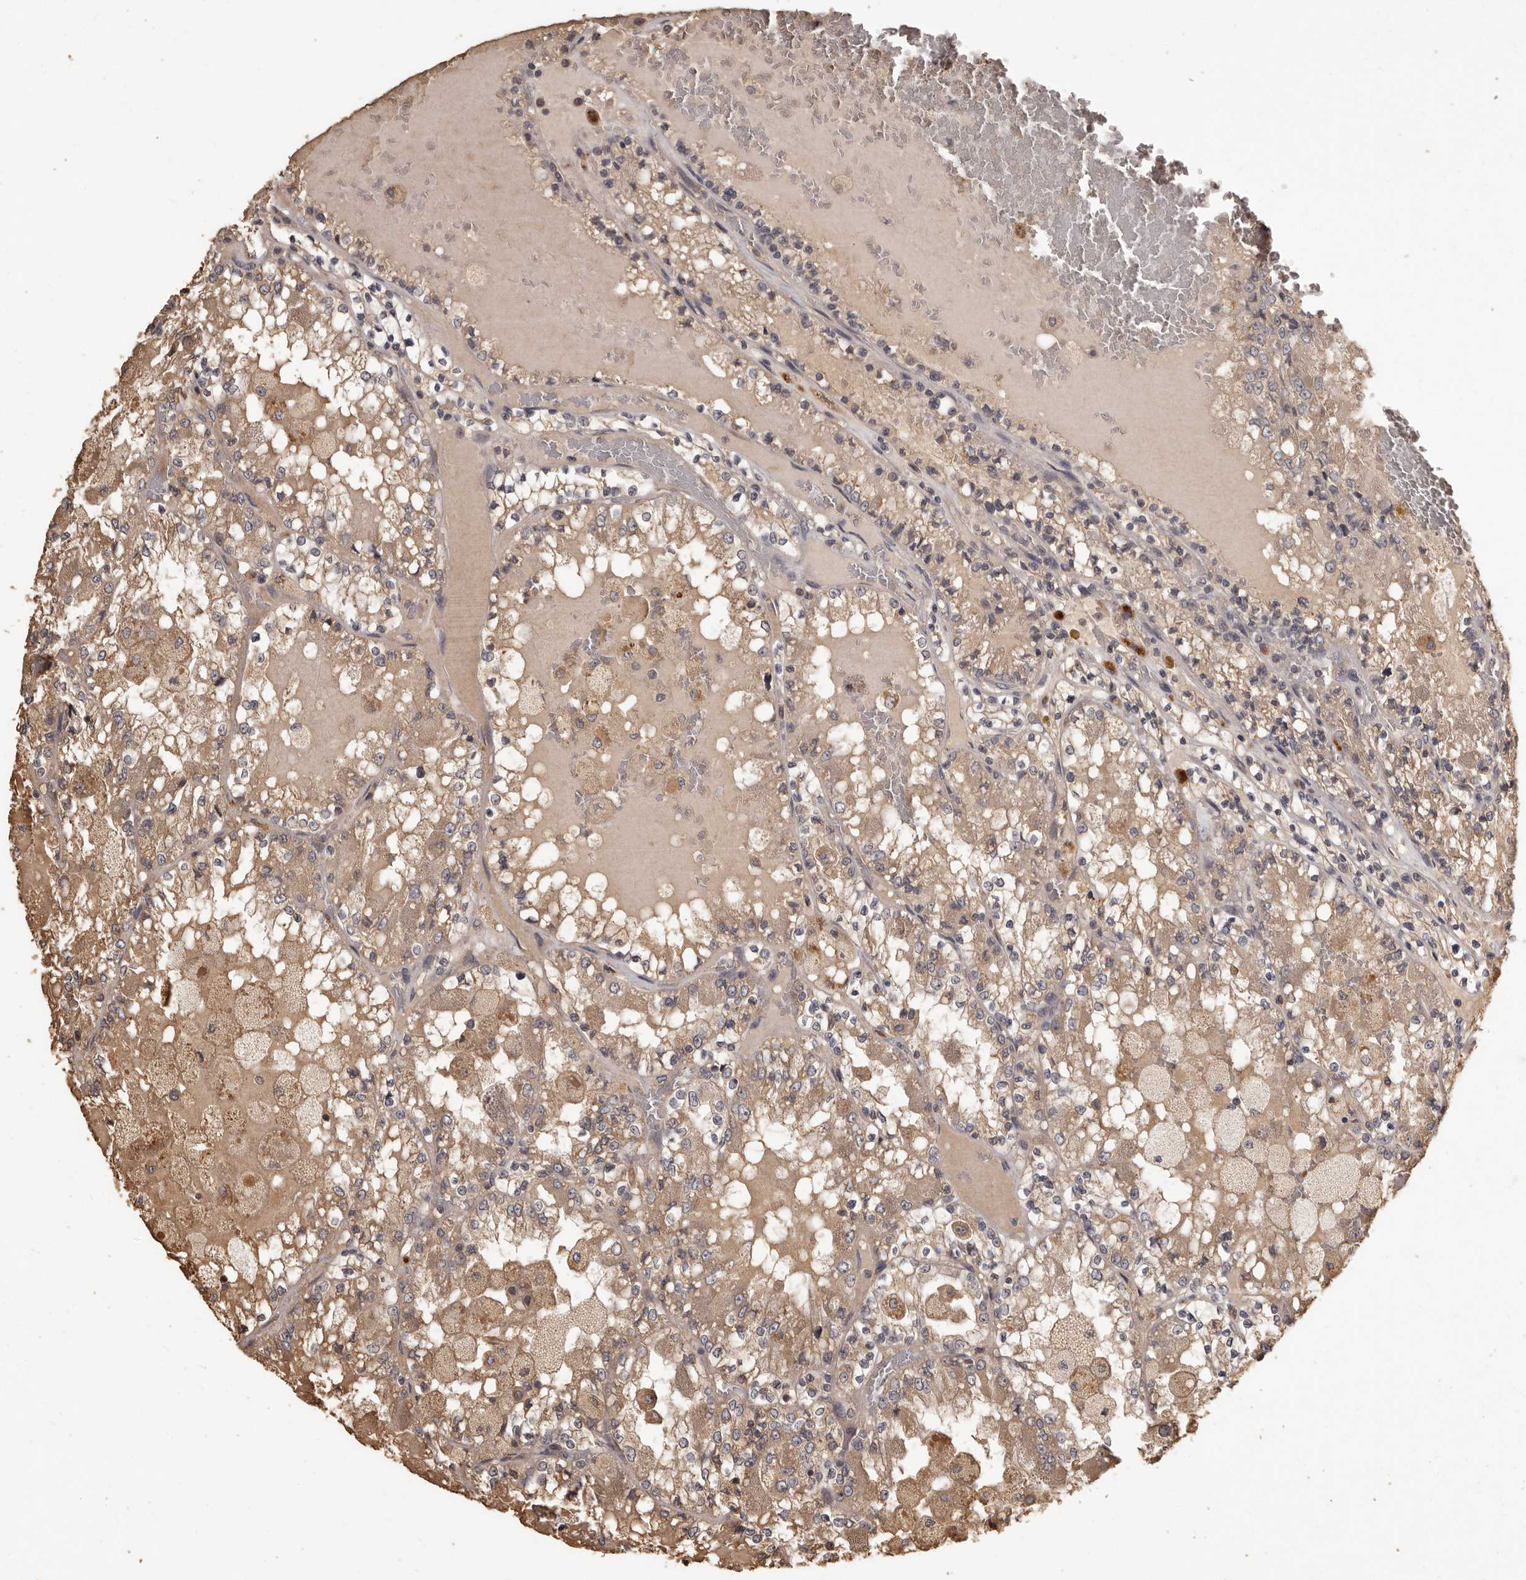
{"staining": {"intensity": "weak", "quantity": ">75%", "location": "cytoplasmic/membranous"}, "tissue": "renal cancer", "cell_type": "Tumor cells", "image_type": "cancer", "snomed": [{"axis": "morphology", "description": "Adenocarcinoma, NOS"}, {"axis": "topography", "description": "Kidney"}], "caption": "Protein analysis of renal adenocarcinoma tissue exhibits weak cytoplasmic/membranous positivity in about >75% of tumor cells. (Stains: DAB (3,3'-diaminobenzidine) in brown, nuclei in blue, Microscopy: brightfield microscopy at high magnification).", "gene": "MGAT5", "patient": {"sex": "female", "age": 56}}